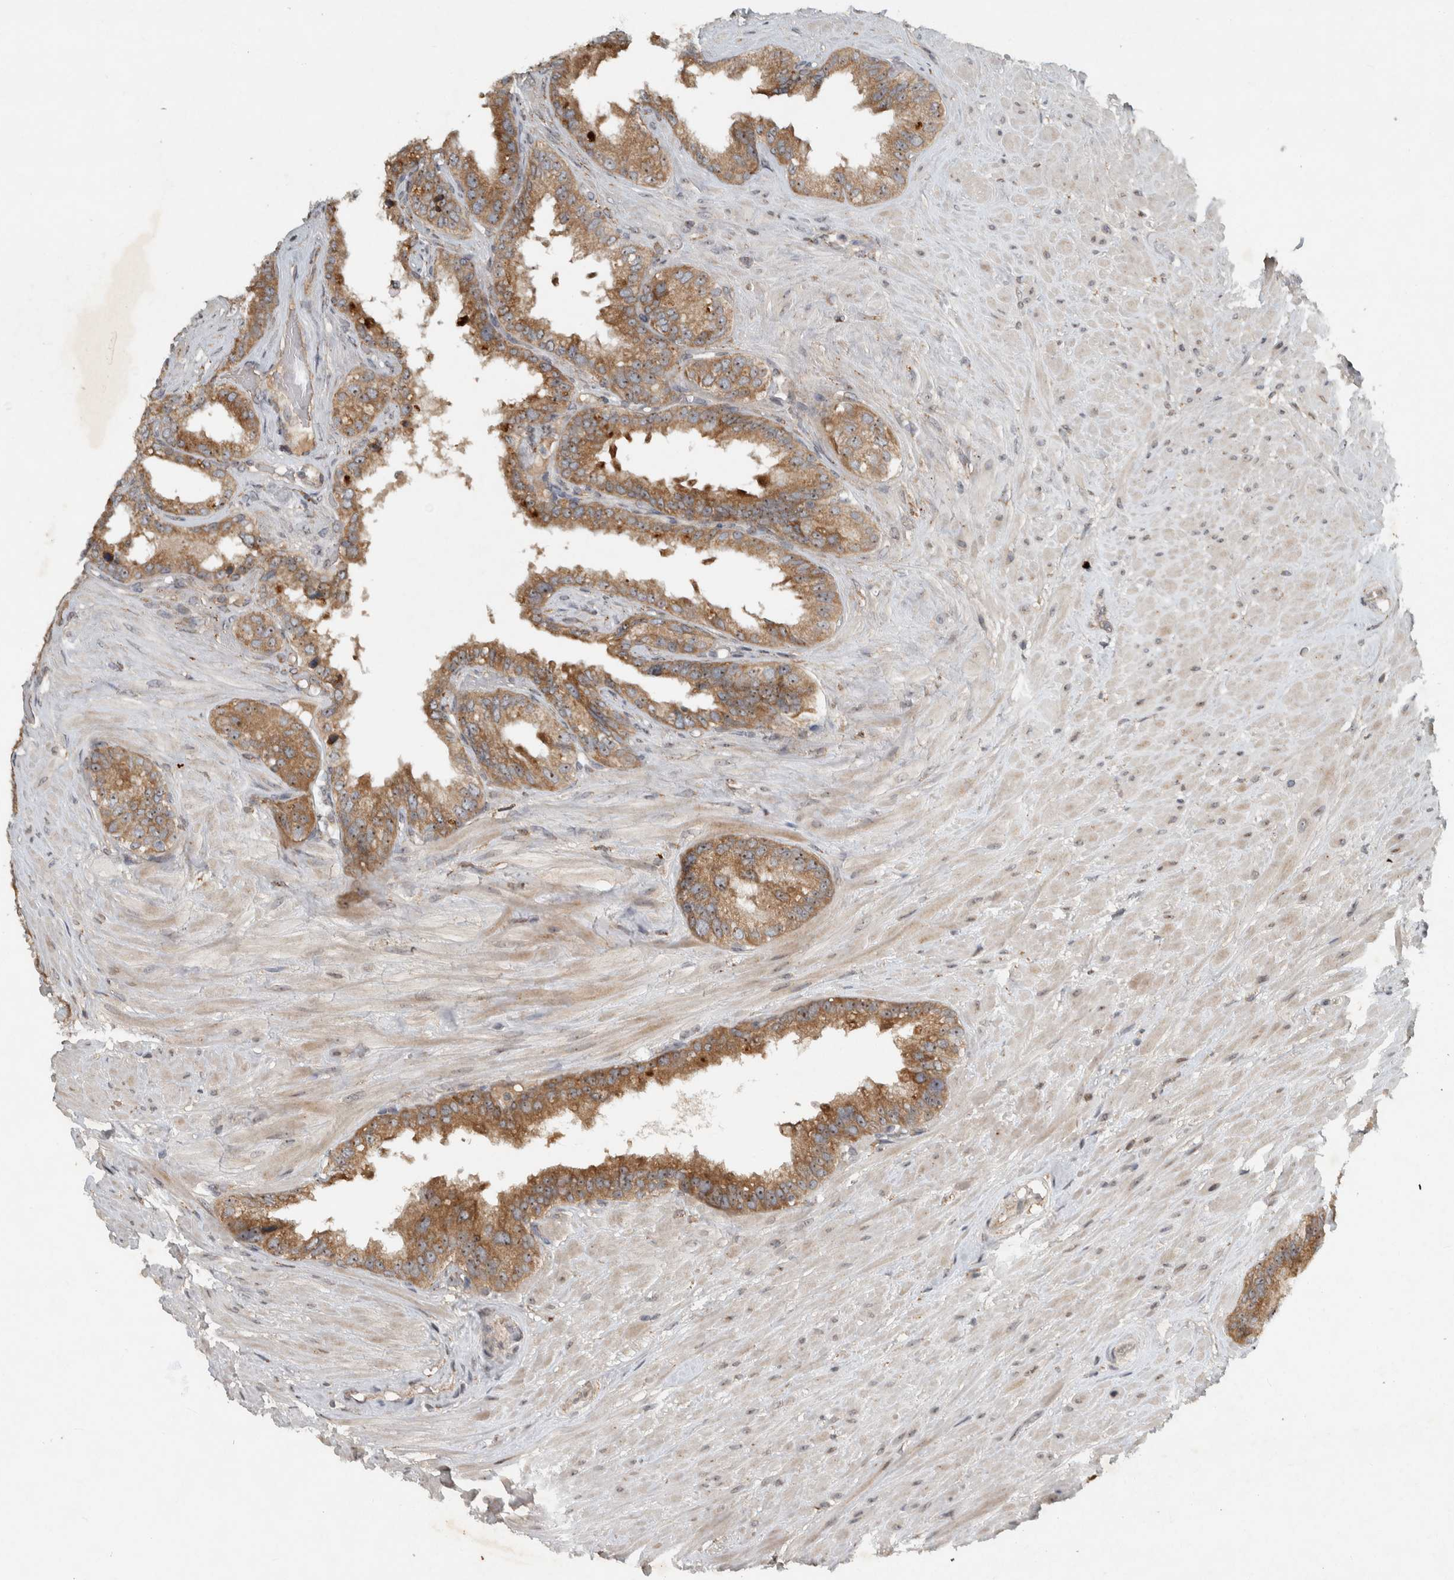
{"staining": {"intensity": "moderate", "quantity": ">75%", "location": "cytoplasmic/membranous,nuclear"}, "tissue": "seminal vesicle", "cell_type": "Glandular cells", "image_type": "normal", "snomed": [{"axis": "morphology", "description": "Normal tissue, NOS"}, {"axis": "topography", "description": "Seminal veicle"}], "caption": "Unremarkable seminal vesicle demonstrates moderate cytoplasmic/membranous,nuclear staining in approximately >75% of glandular cells, visualized by immunohistochemistry.", "gene": "GPR137B", "patient": {"sex": "male", "age": 80}}